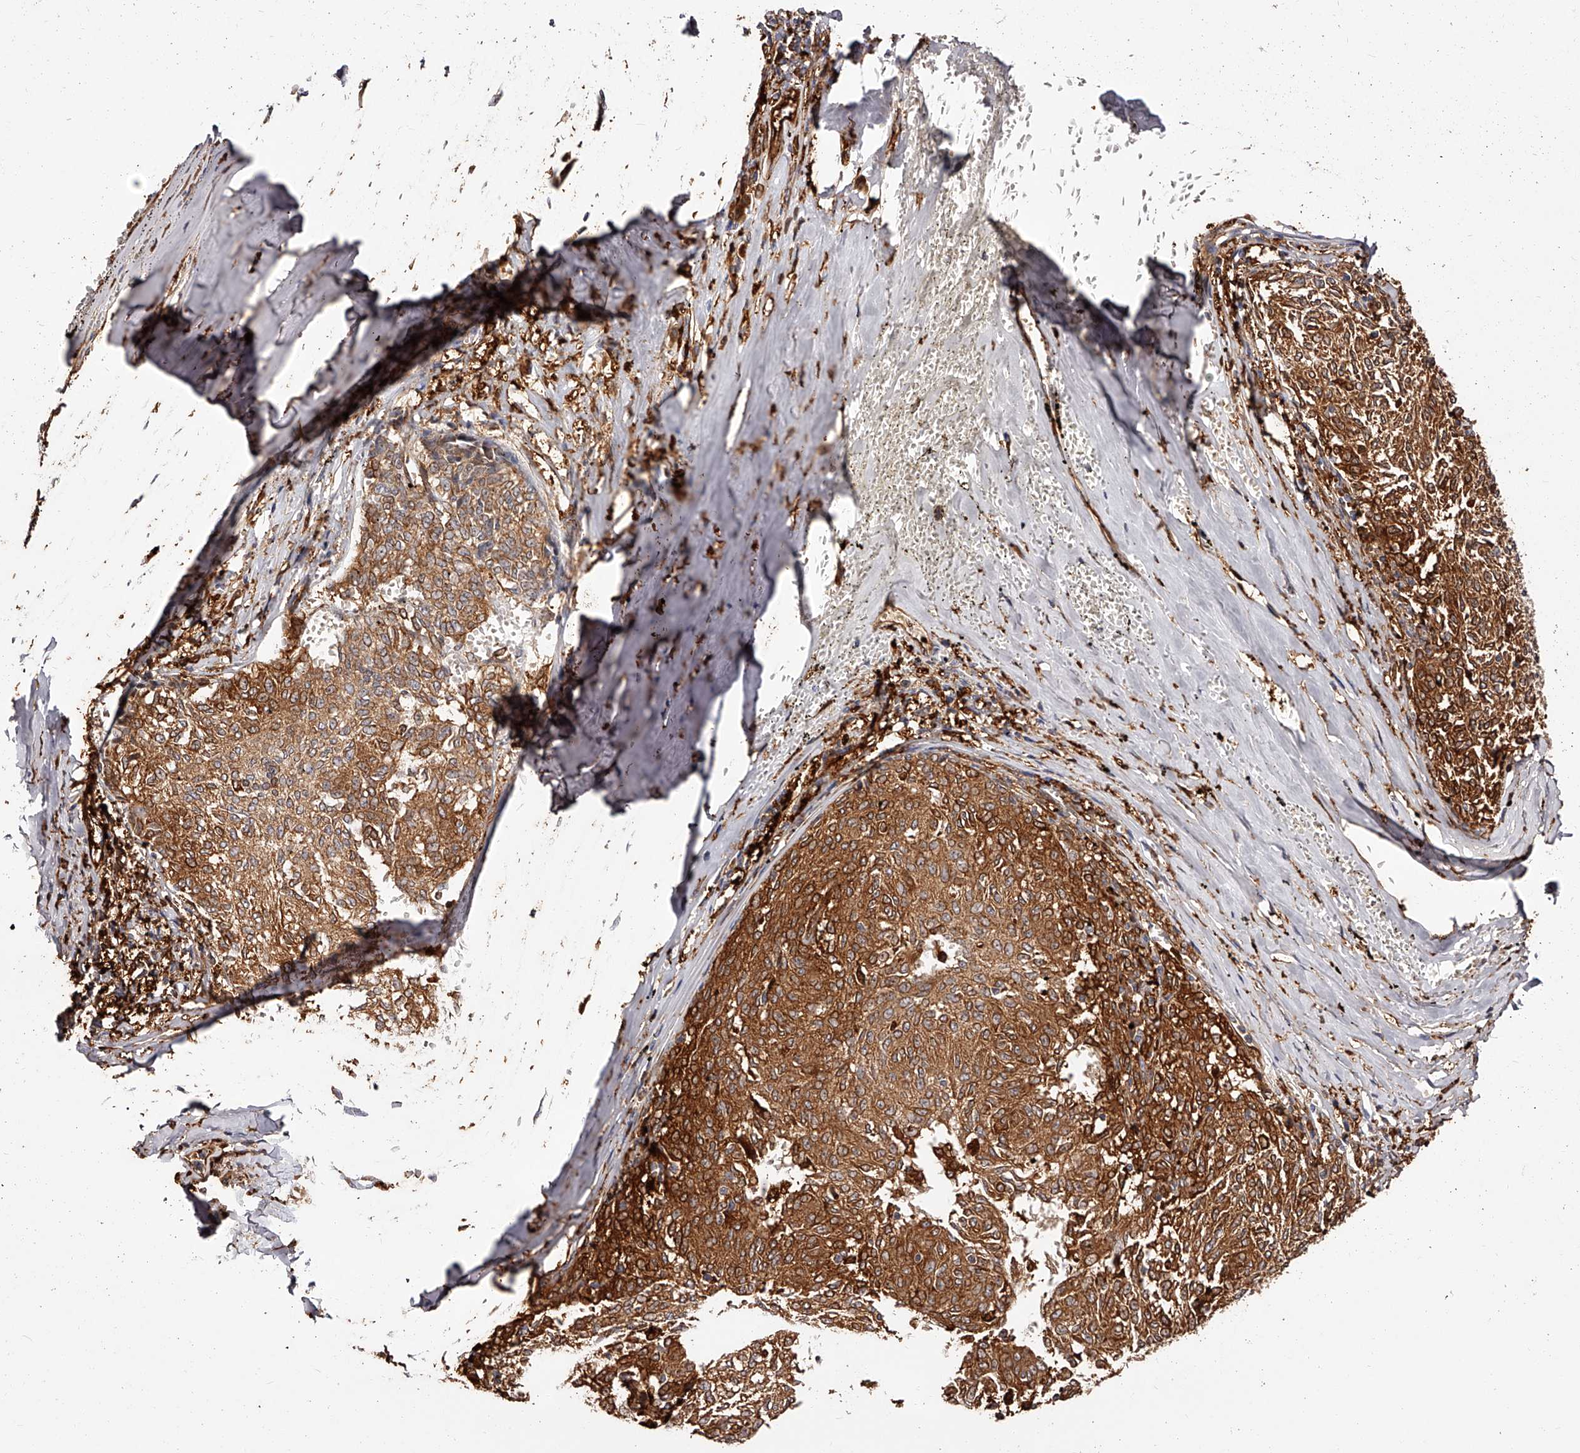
{"staining": {"intensity": "moderate", "quantity": ">75%", "location": "cytoplasmic/membranous"}, "tissue": "melanoma", "cell_type": "Tumor cells", "image_type": "cancer", "snomed": [{"axis": "morphology", "description": "Malignant melanoma, NOS"}, {"axis": "topography", "description": "Skin"}], "caption": "IHC photomicrograph of malignant melanoma stained for a protein (brown), which displays medium levels of moderate cytoplasmic/membranous expression in approximately >75% of tumor cells.", "gene": "LAP3", "patient": {"sex": "female", "age": 72}}